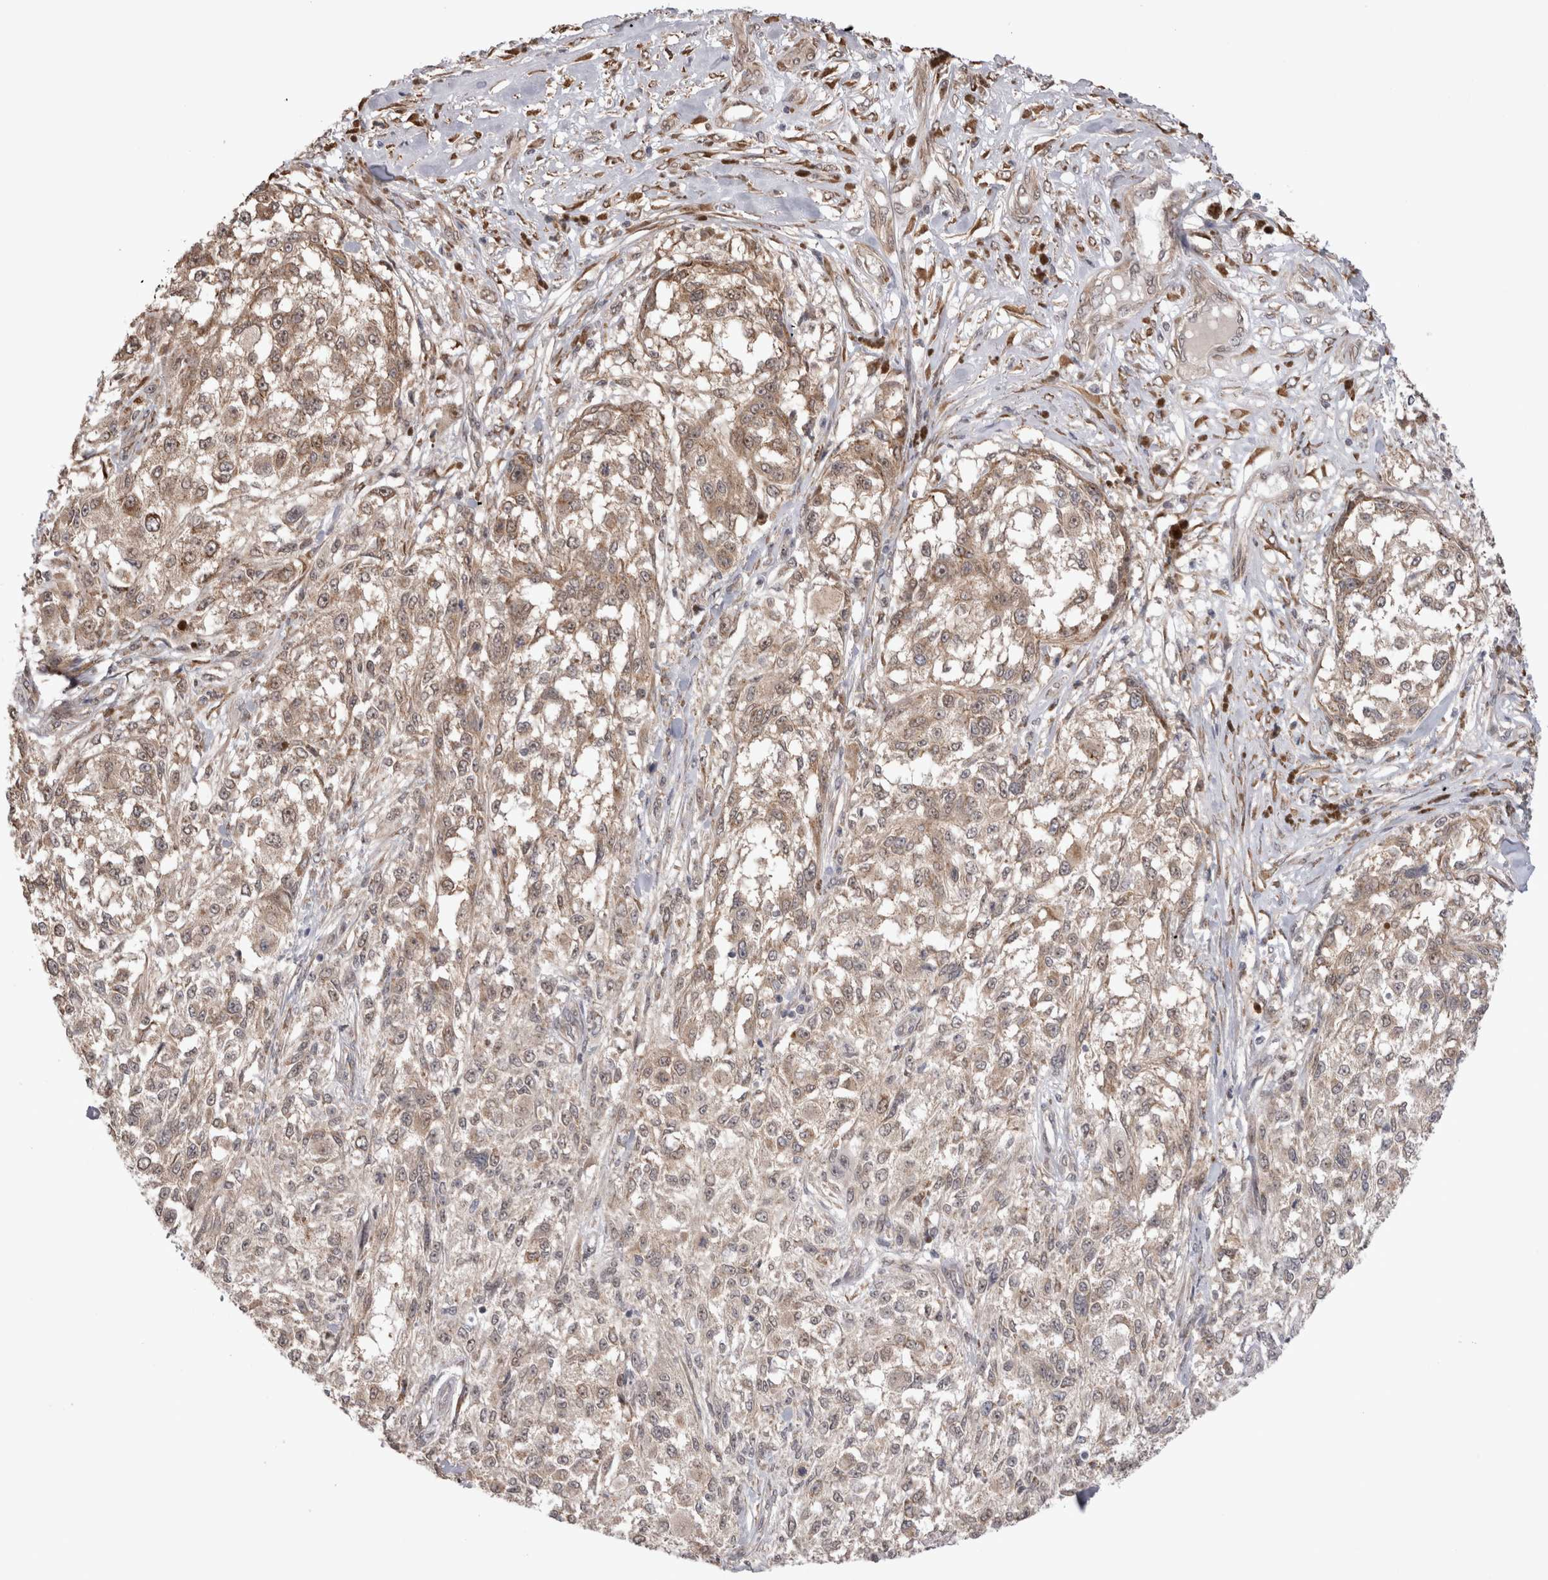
{"staining": {"intensity": "weak", "quantity": ">75%", "location": "cytoplasmic/membranous,nuclear"}, "tissue": "melanoma", "cell_type": "Tumor cells", "image_type": "cancer", "snomed": [{"axis": "morphology", "description": "Necrosis, NOS"}, {"axis": "morphology", "description": "Malignant melanoma, NOS"}, {"axis": "topography", "description": "Skin"}], "caption": "Human malignant melanoma stained for a protein (brown) displays weak cytoplasmic/membranous and nuclear positive positivity in about >75% of tumor cells.", "gene": "EXOSC4", "patient": {"sex": "female", "age": 87}}